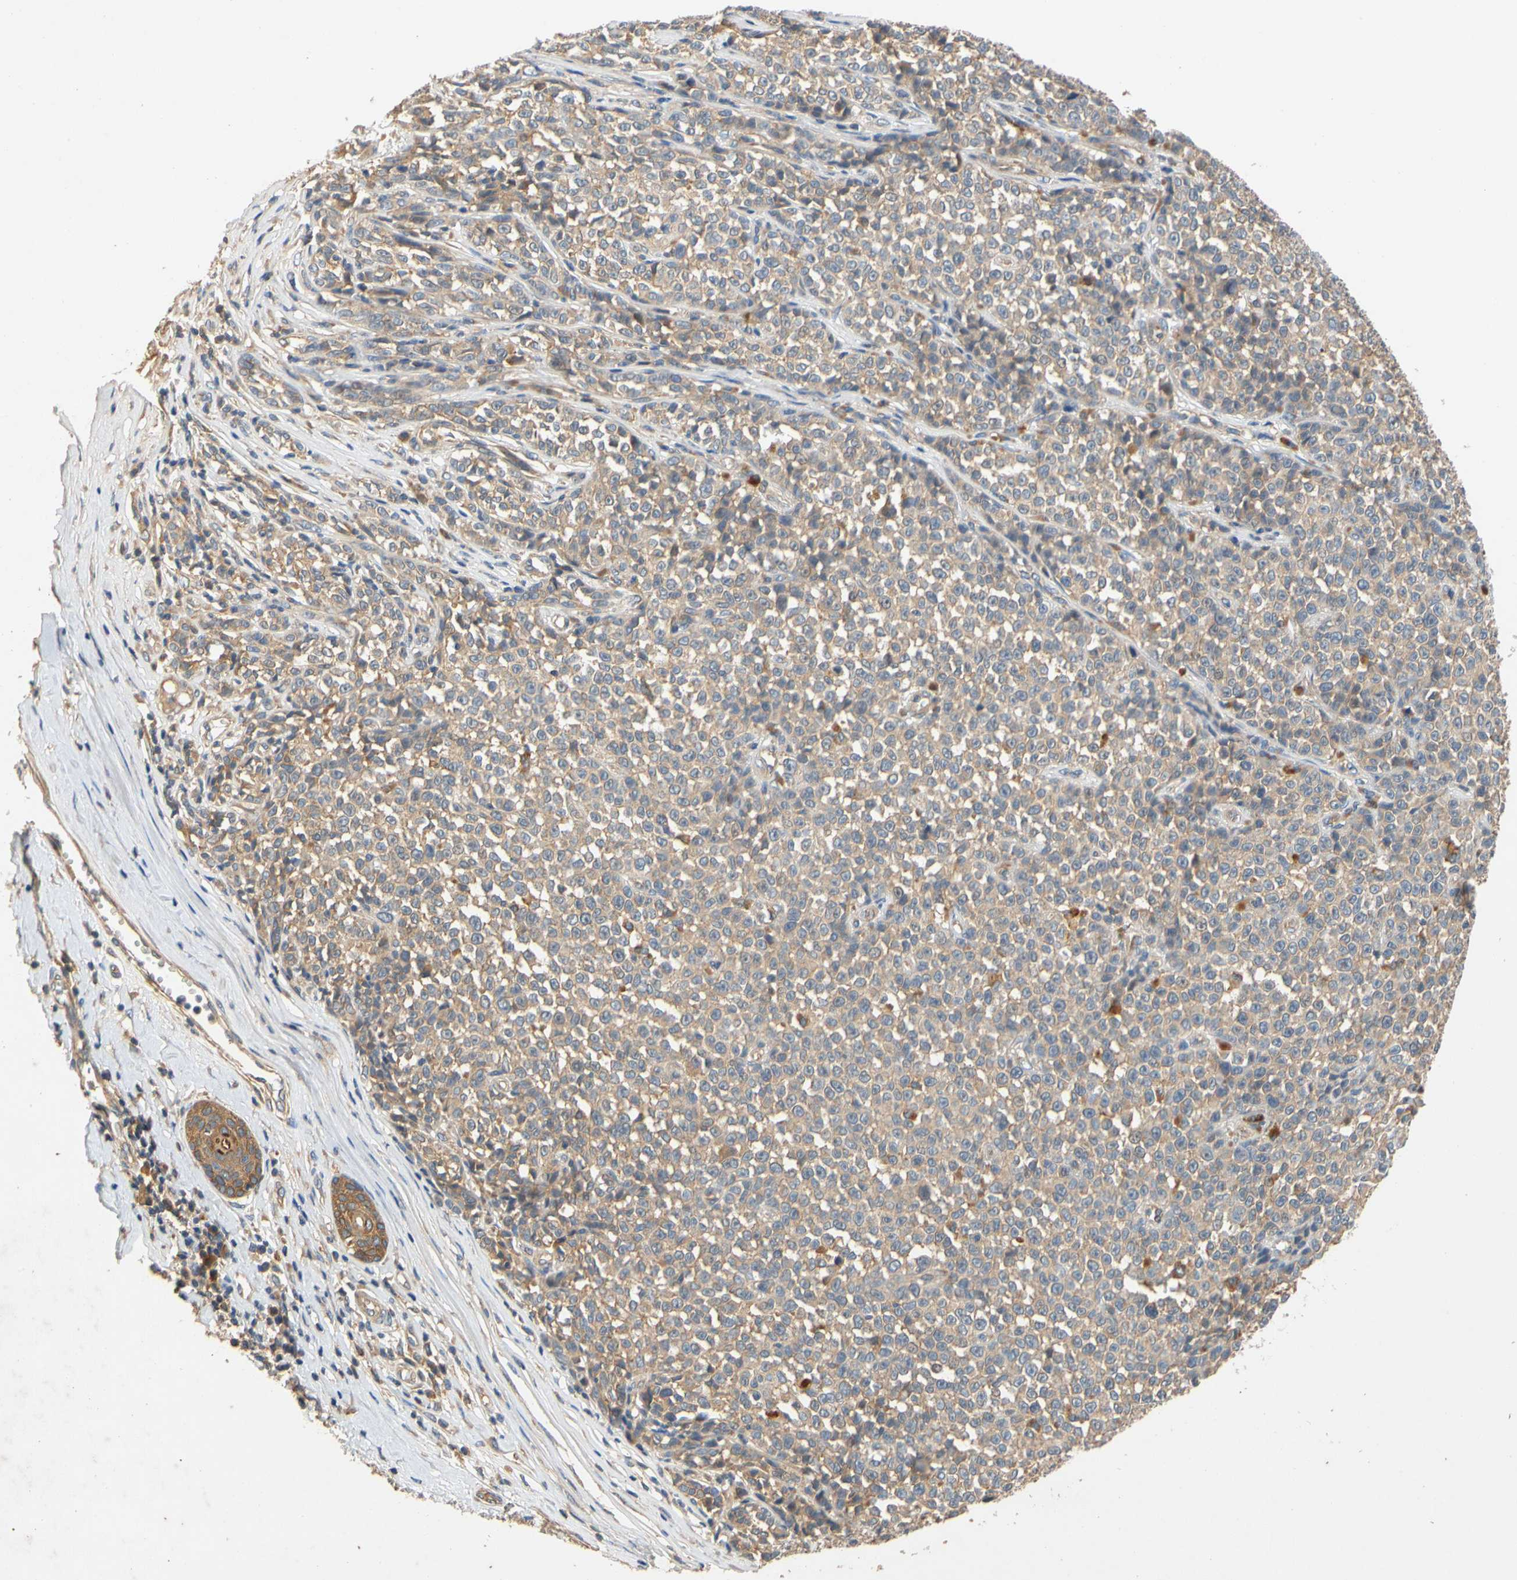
{"staining": {"intensity": "weak", "quantity": "25%-75%", "location": "cytoplasmic/membranous"}, "tissue": "melanoma", "cell_type": "Tumor cells", "image_type": "cancer", "snomed": [{"axis": "morphology", "description": "Malignant melanoma, NOS"}, {"axis": "topography", "description": "Skin"}], "caption": "Malignant melanoma tissue displays weak cytoplasmic/membranous expression in approximately 25%-75% of tumor cells", "gene": "USP46", "patient": {"sex": "female", "age": 82}}